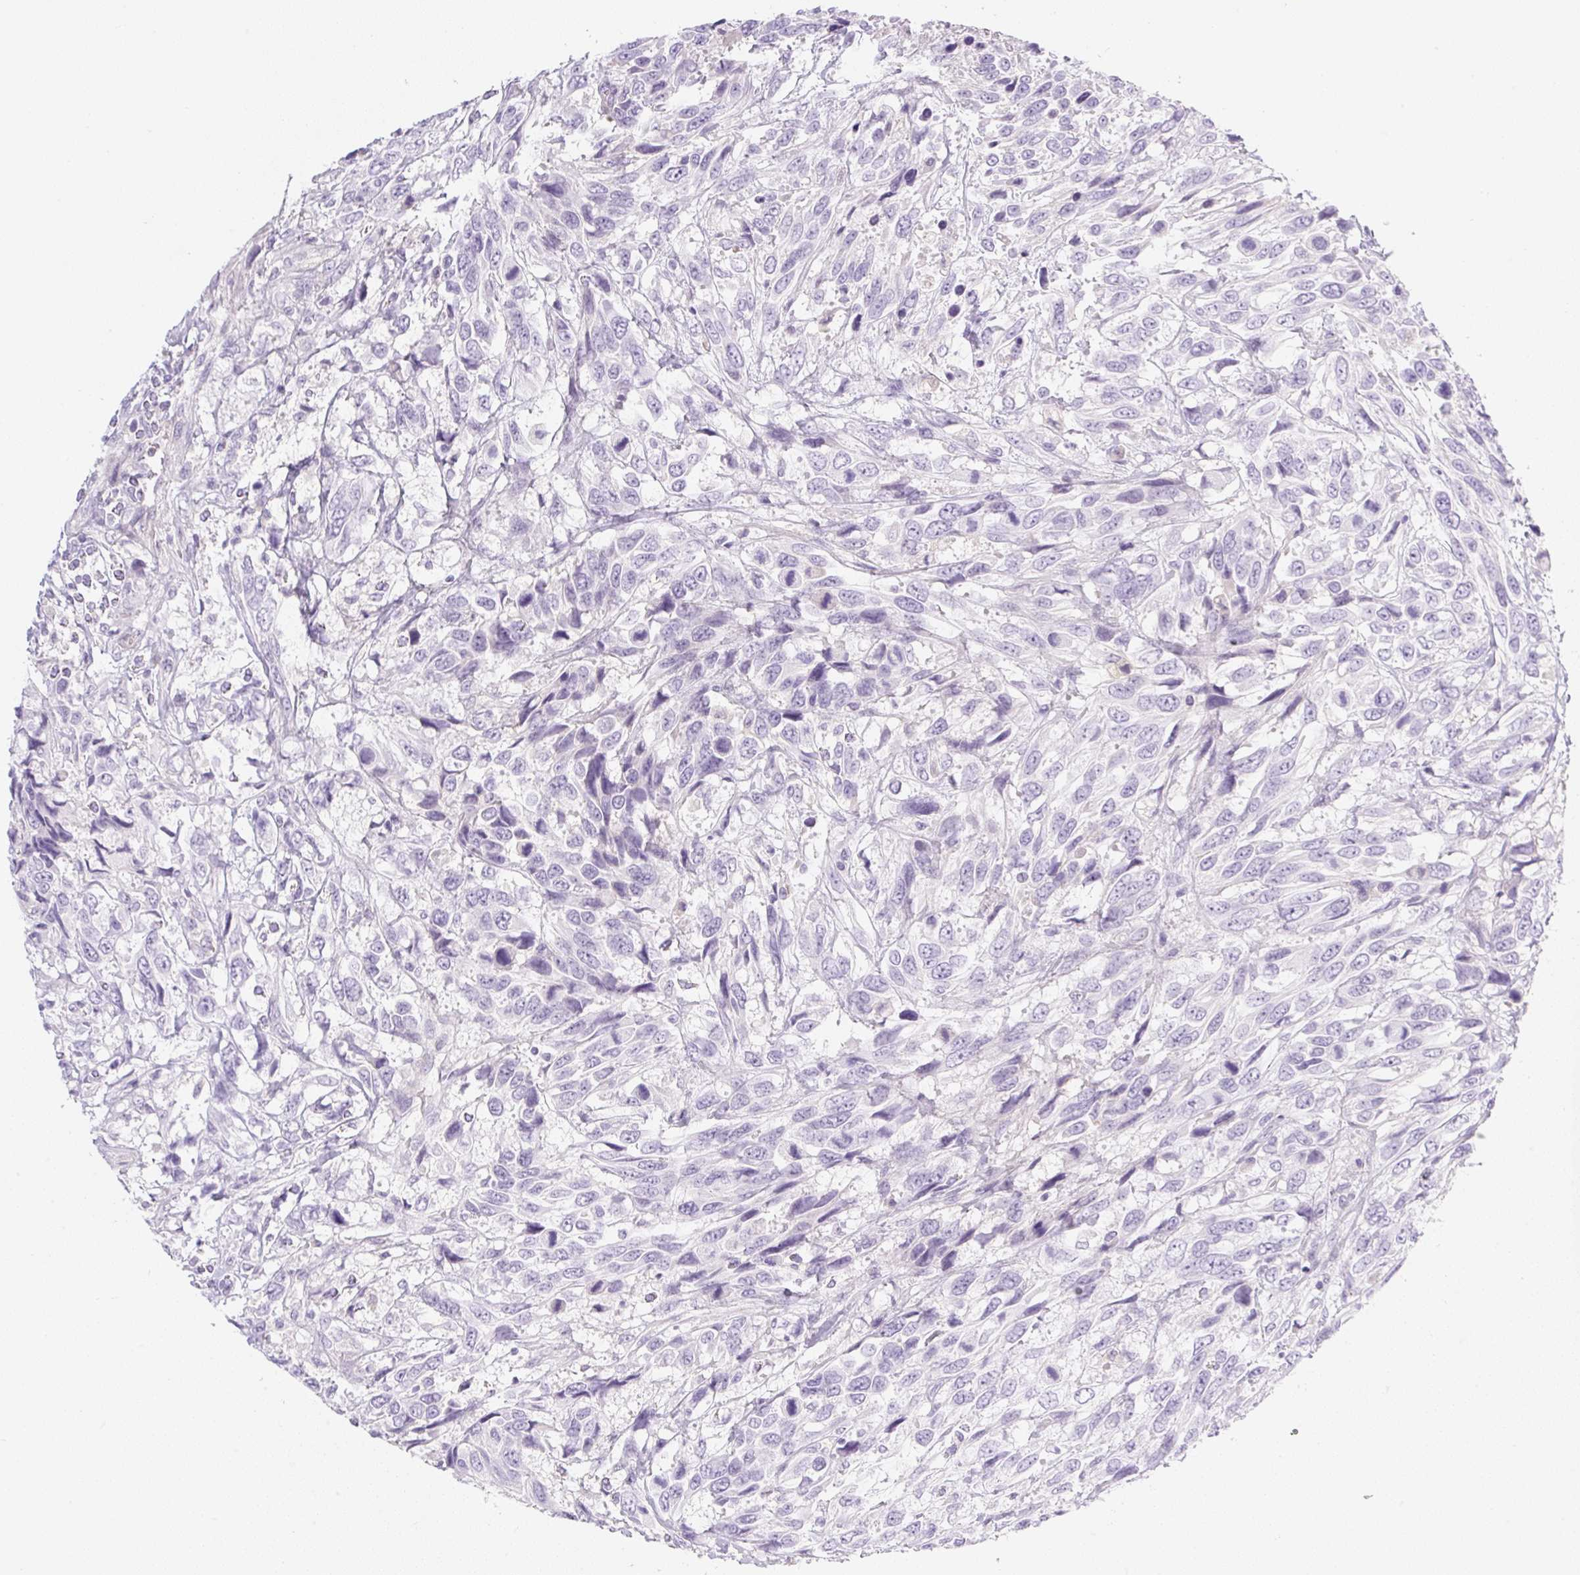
{"staining": {"intensity": "negative", "quantity": "none", "location": "none"}, "tissue": "urothelial cancer", "cell_type": "Tumor cells", "image_type": "cancer", "snomed": [{"axis": "morphology", "description": "Urothelial carcinoma, High grade"}, {"axis": "topography", "description": "Urinary bladder"}], "caption": "Human high-grade urothelial carcinoma stained for a protein using IHC demonstrates no staining in tumor cells.", "gene": "MIA2", "patient": {"sex": "female", "age": 70}}